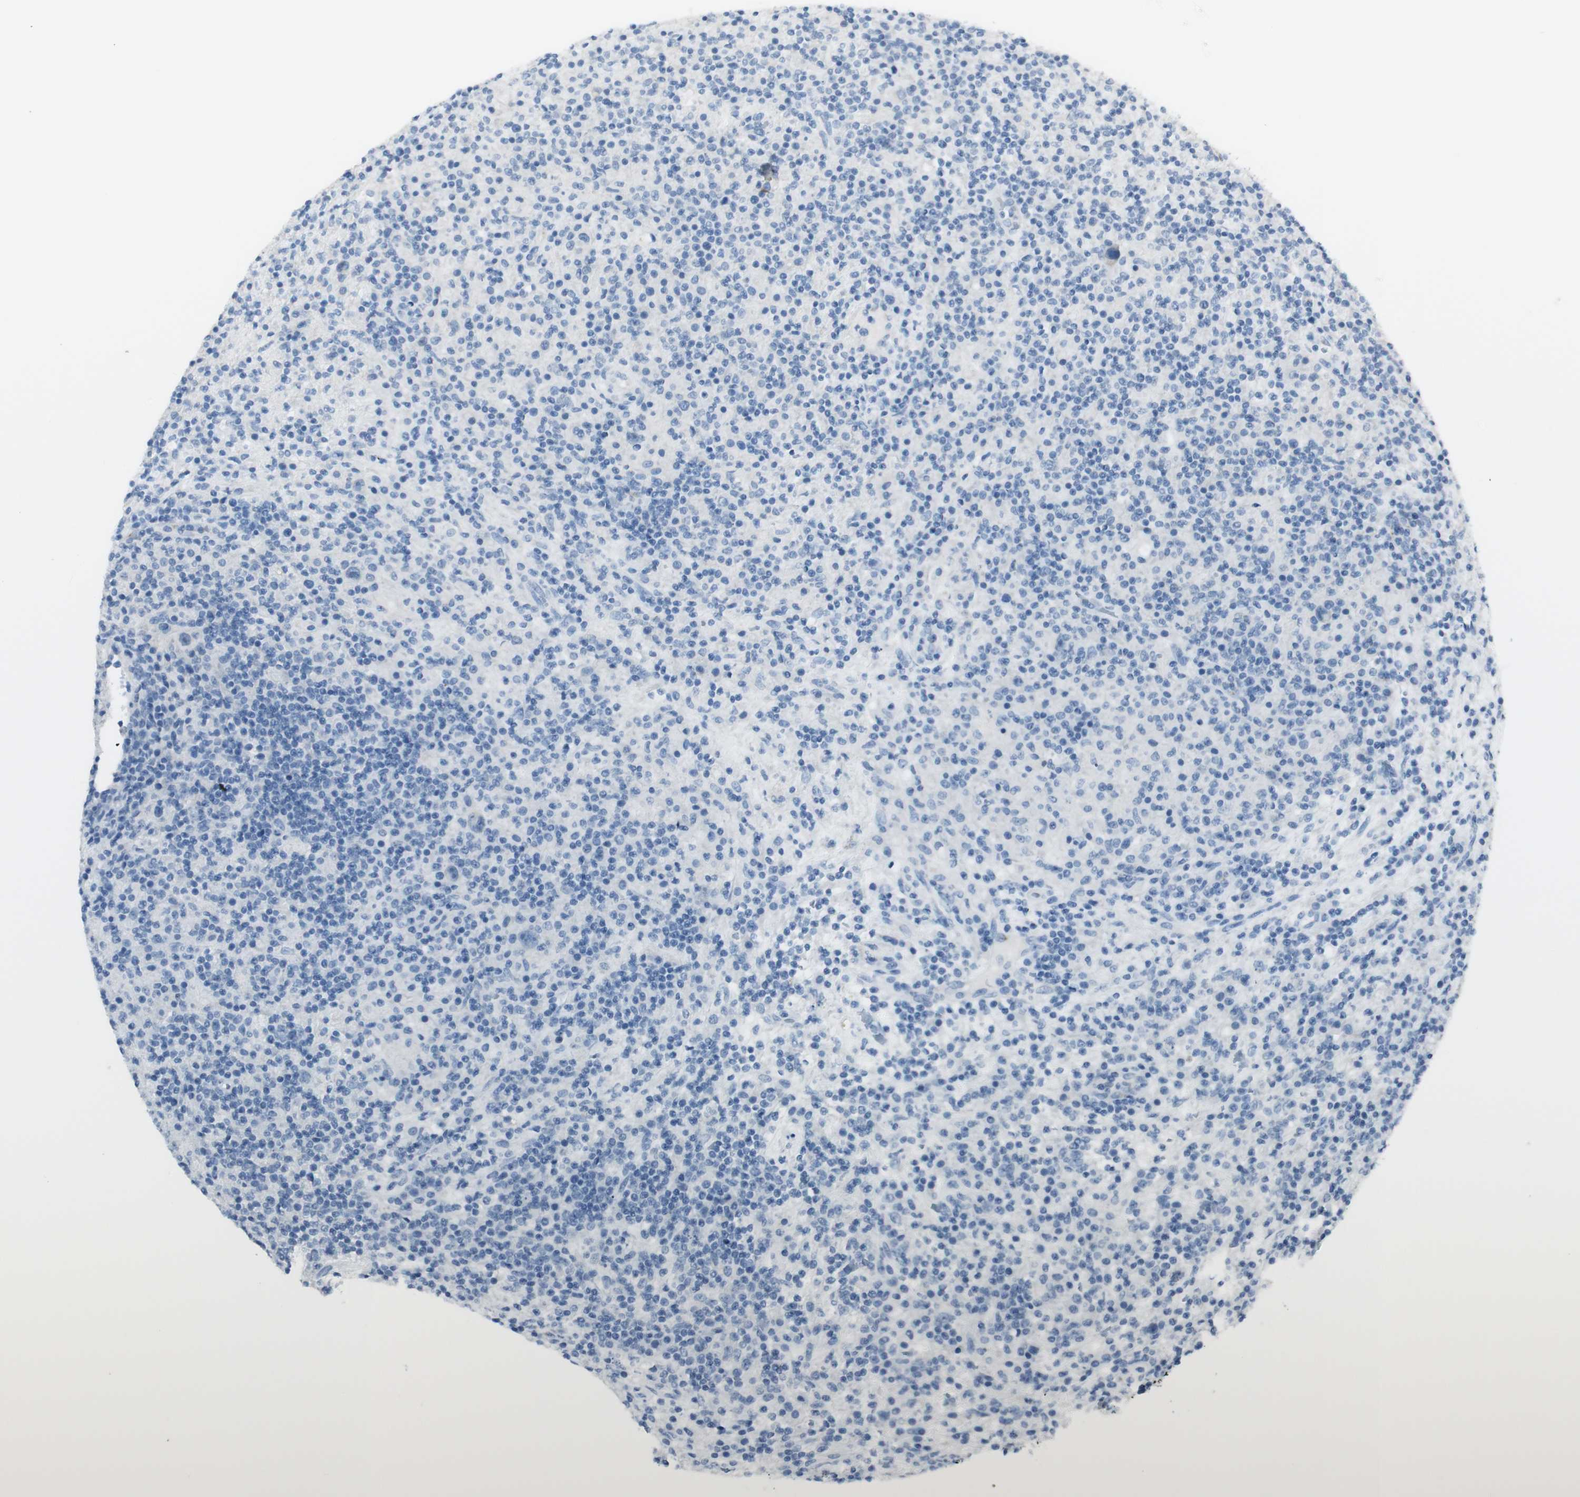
{"staining": {"intensity": "negative", "quantity": "none", "location": "none"}, "tissue": "lymphoma", "cell_type": "Tumor cells", "image_type": "cancer", "snomed": [{"axis": "morphology", "description": "Hodgkin's disease, NOS"}, {"axis": "topography", "description": "Lymph node"}], "caption": "Hodgkin's disease stained for a protein using IHC exhibits no staining tumor cells.", "gene": "ART3", "patient": {"sex": "male", "age": 70}}